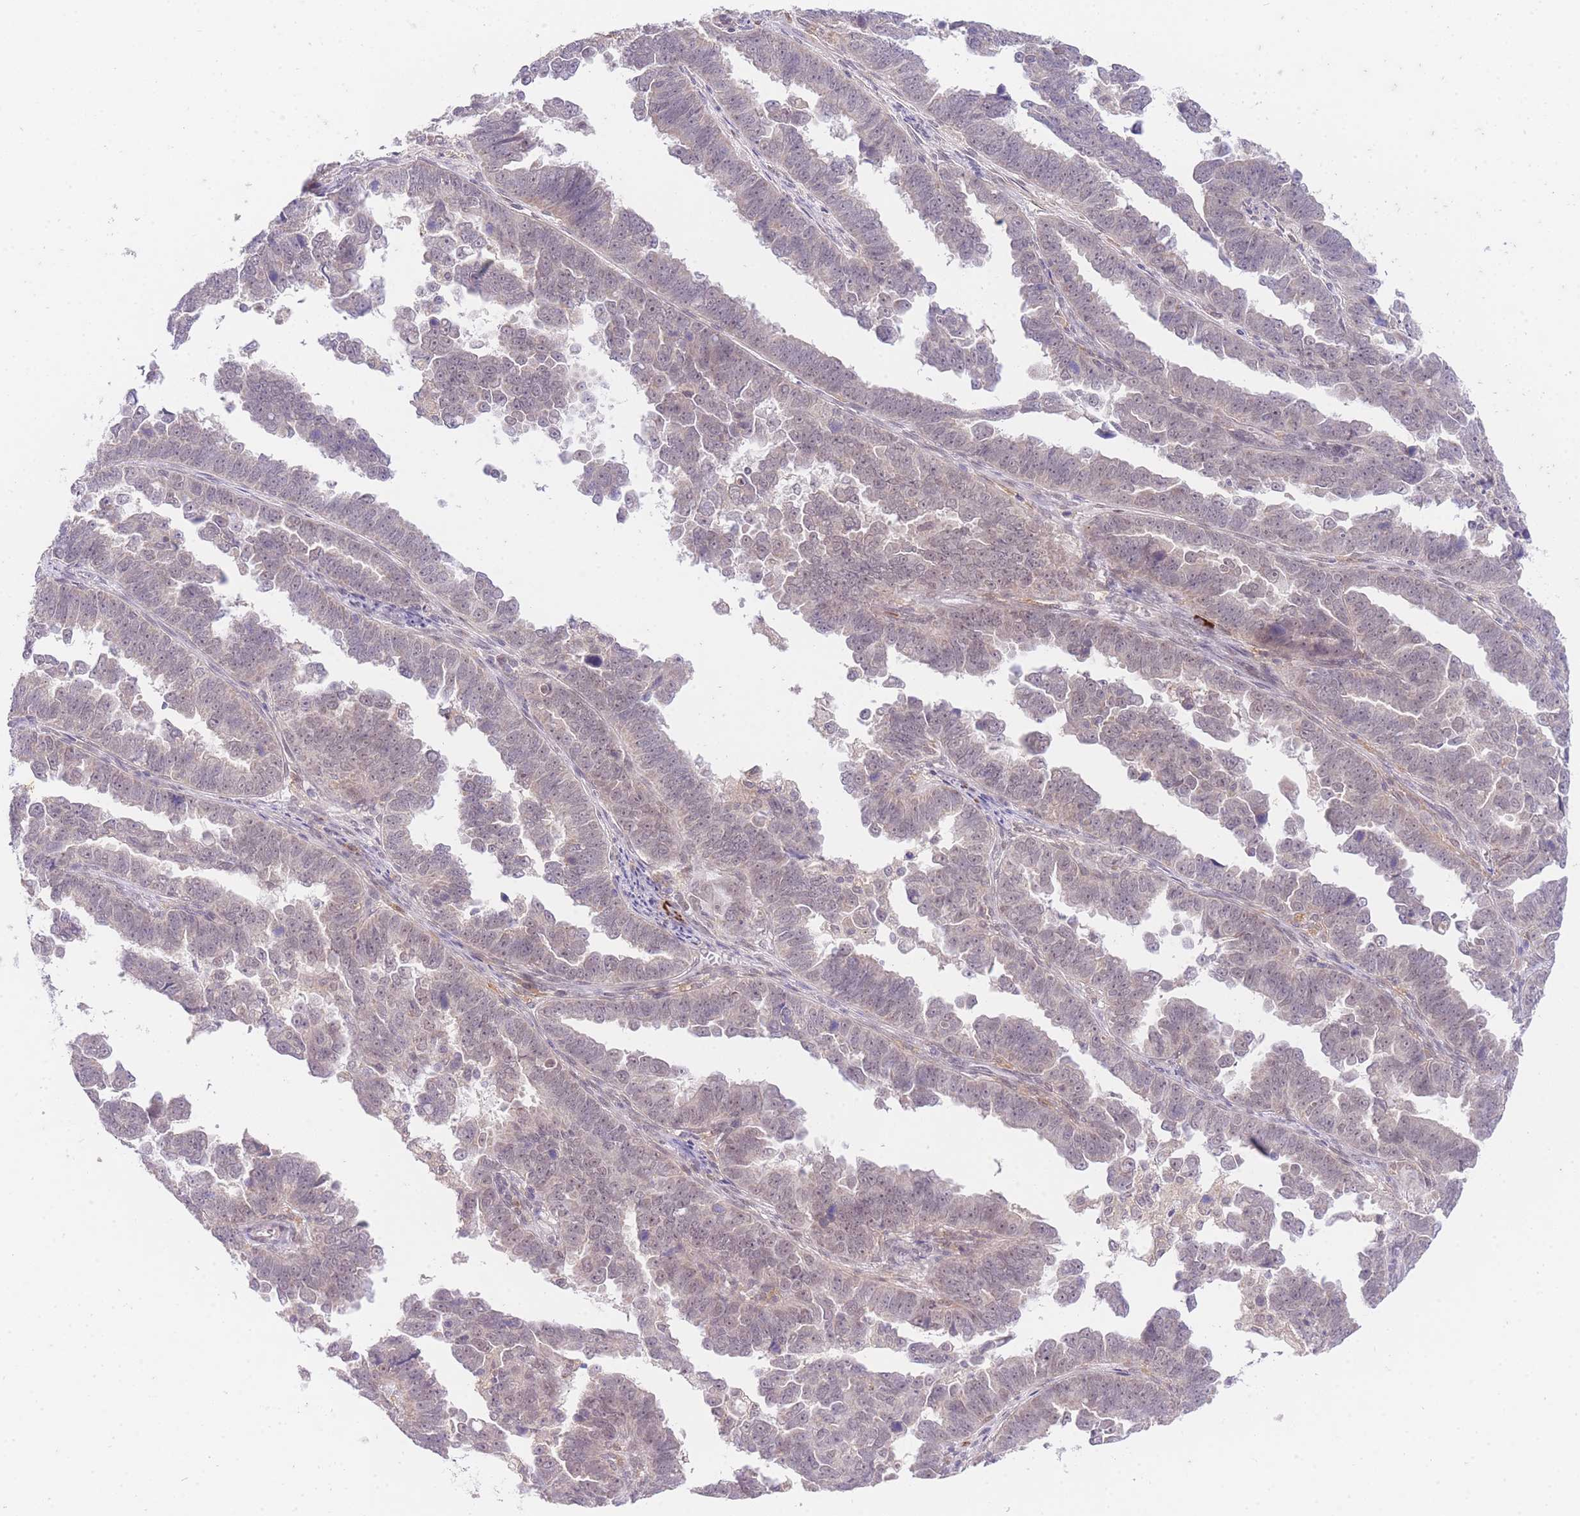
{"staining": {"intensity": "weak", "quantity": "<25%", "location": "nuclear"}, "tissue": "endometrial cancer", "cell_type": "Tumor cells", "image_type": "cancer", "snomed": [{"axis": "morphology", "description": "Adenocarcinoma, NOS"}, {"axis": "topography", "description": "Endometrium"}], "caption": "Immunohistochemical staining of endometrial cancer displays no significant positivity in tumor cells.", "gene": "SLC25A33", "patient": {"sex": "female", "age": 75}}